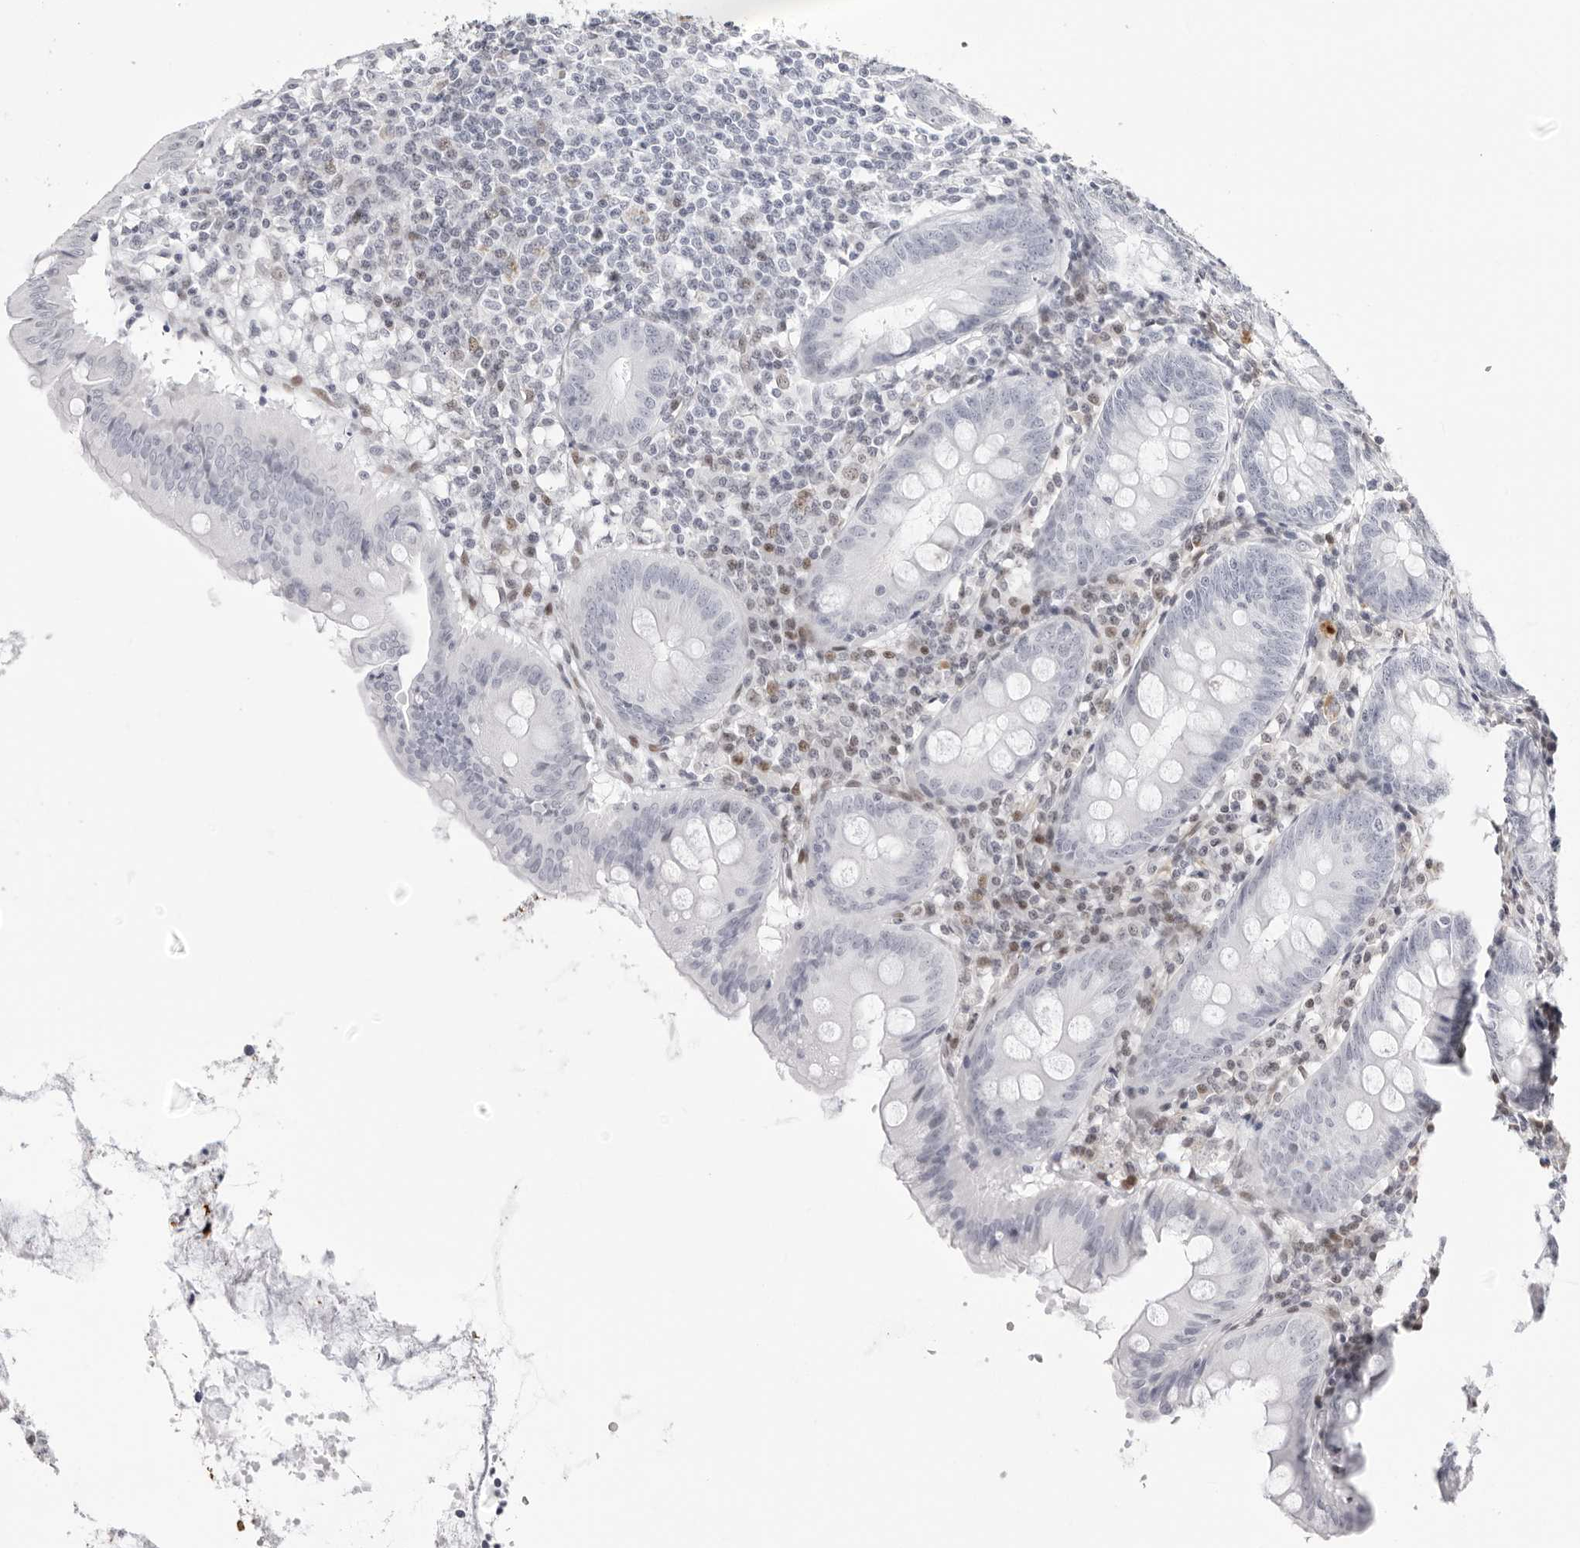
{"staining": {"intensity": "negative", "quantity": "none", "location": "none"}, "tissue": "appendix", "cell_type": "Glandular cells", "image_type": "normal", "snomed": [{"axis": "morphology", "description": "Normal tissue, NOS"}, {"axis": "topography", "description": "Appendix"}], "caption": "The image shows no staining of glandular cells in unremarkable appendix.", "gene": "NTPCR", "patient": {"sex": "female", "age": 54}}